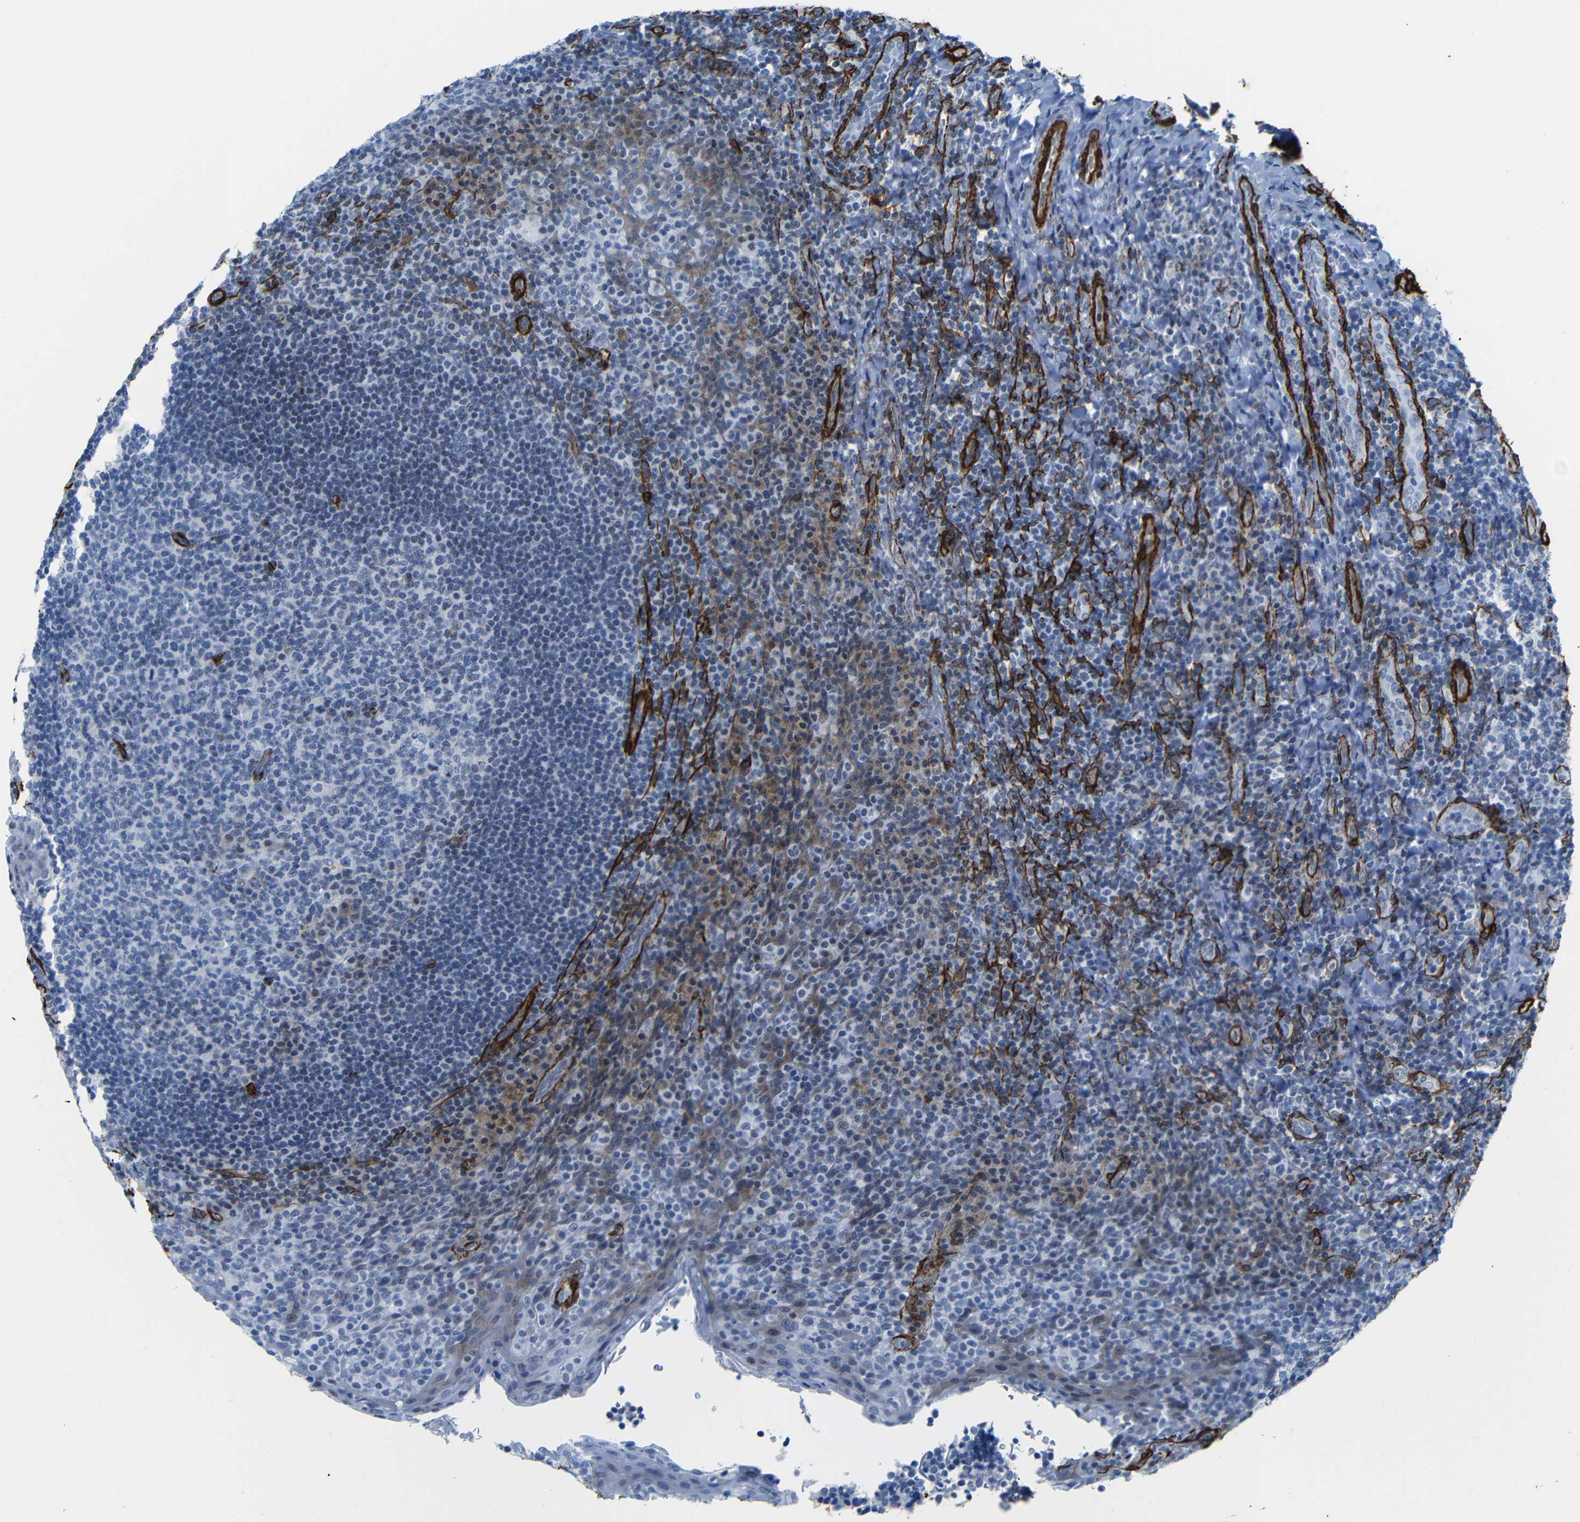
{"staining": {"intensity": "negative", "quantity": "none", "location": "none"}, "tissue": "tonsil", "cell_type": "Germinal center cells", "image_type": "normal", "snomed": [{"axis": "morphology", "description": "Normal tissue, NOS"}, {"axis": "topography", "description": "Tonsil"}], "caption": "This is a image of immunohistochemistry staining of benign tonsil, which shows no staining in germinal center cells.", "gene": "ACTA2", "patient": {"sex": "male", "age": 17}}